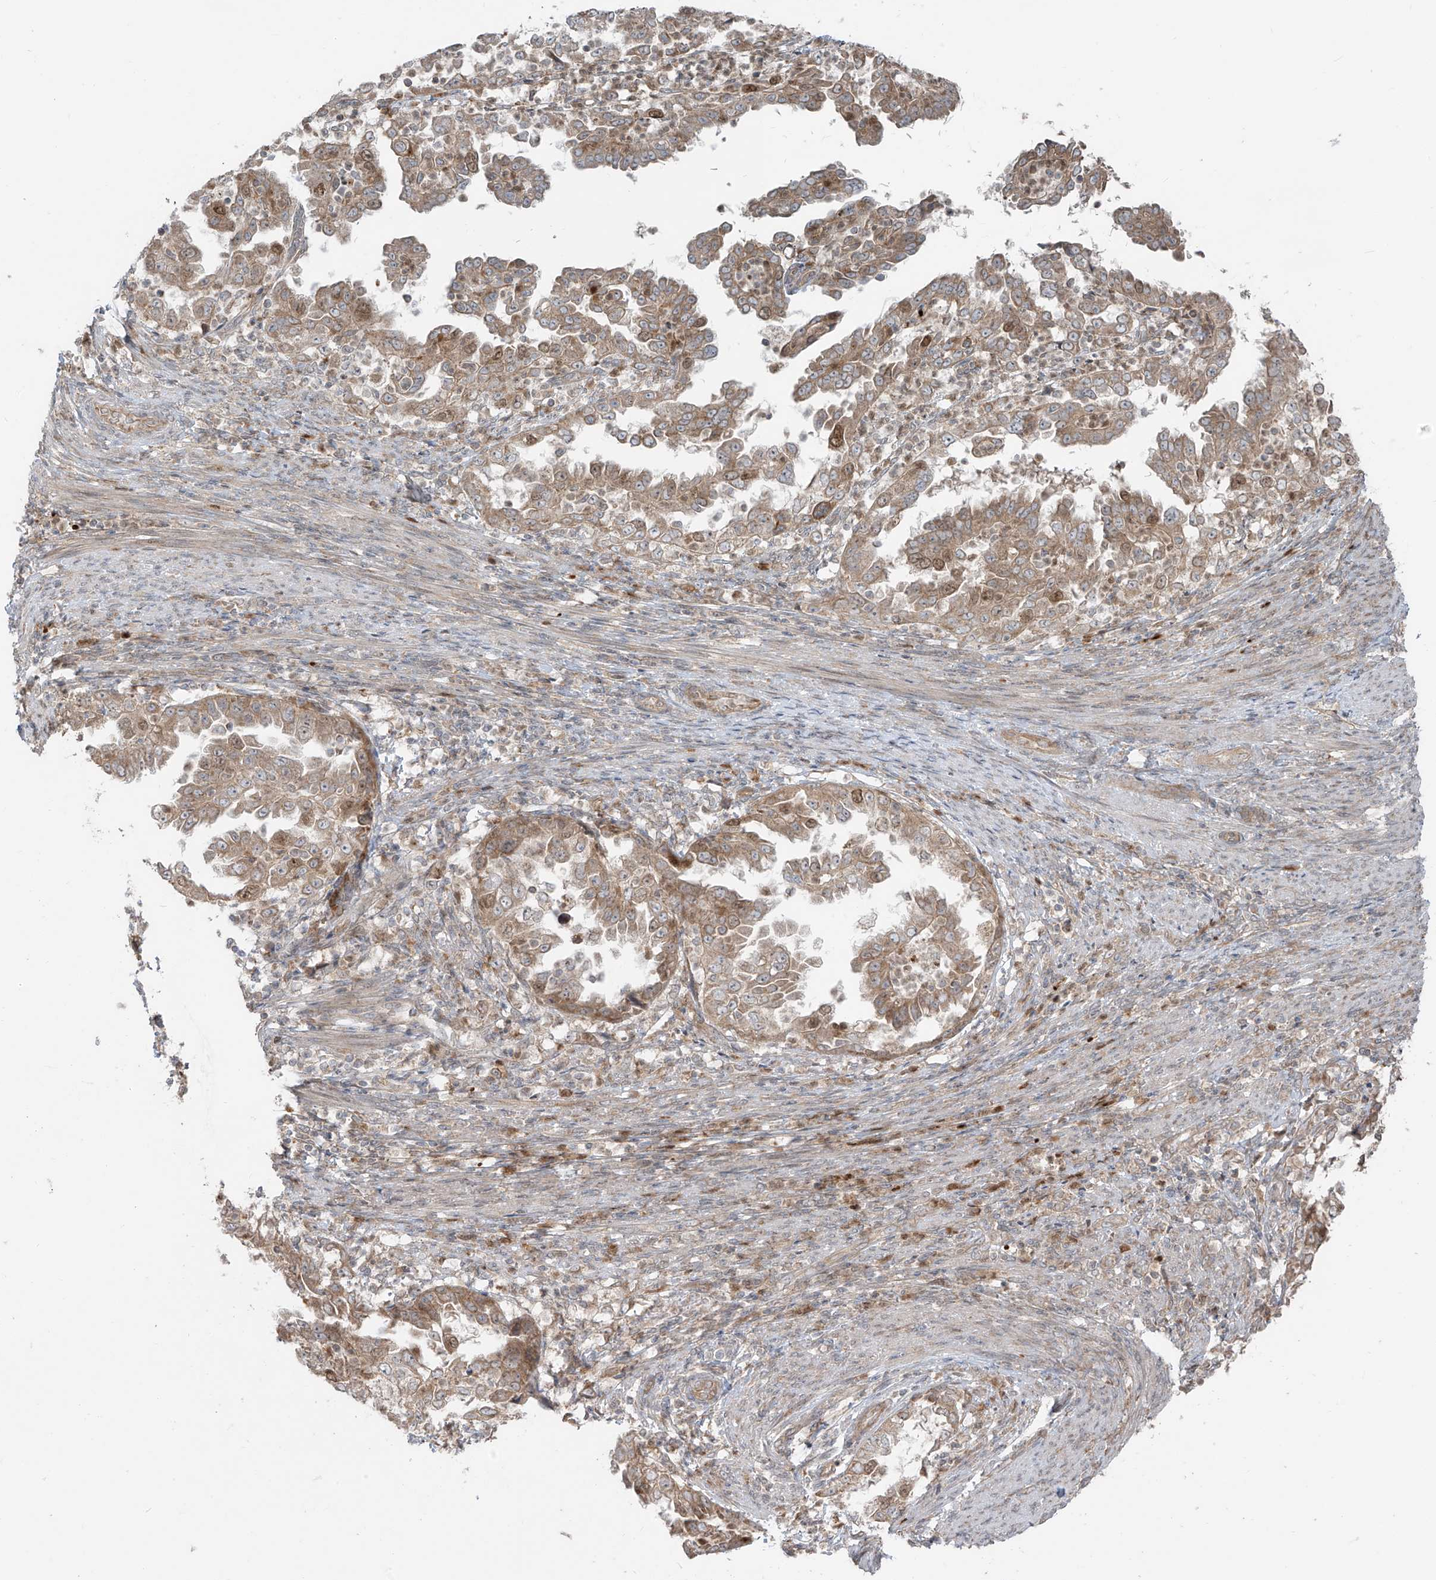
{"staining": {"intensity": "moderate", "quantity": ">75%", "location": "cytoplasmic/membranous"}, "tissue": "endometrial cancer", "cell_type": "Tumor cells", "image_type": "cancer", "snomed": [{"axis": "morphology", "description": "Adenocarcinoma, NOS"}, {"axis": "topography", "description": "Endometrium"}], "caption": "A high-resolution histopathology image shows immunohistochemistry (IHC) staining of endometrial cancer, which reveals moderate cytoplasmic/membranous staining in approximately >75% of tumor cells. Immunohistochemistry (ihc) stains the protein of interest in brown and the nuclei are stained blue.", "gene": "PDE11A", "patient": {"sex": "female", "age": 85}}